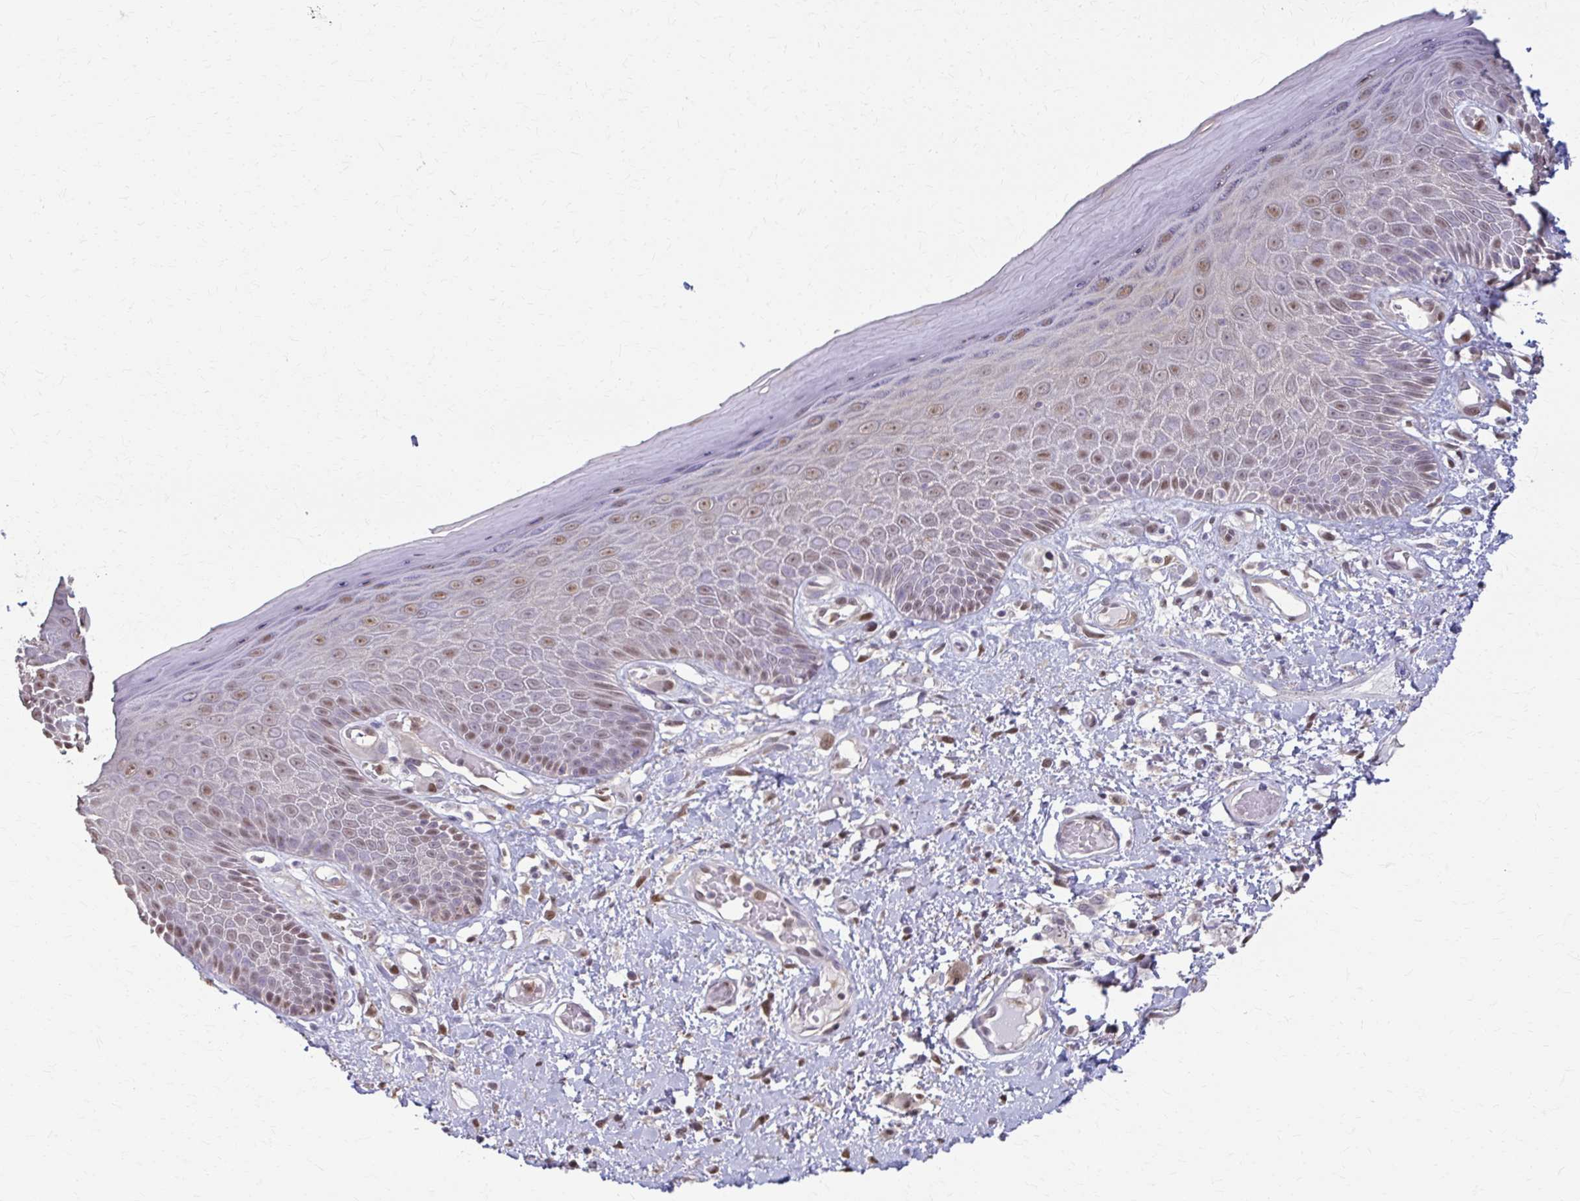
{"staining": {"intensity": "moderate", "quantity": "<25%", "location": "nuclear"}, "tissue": "skin", "cell_type": "Epidermal cells", "image_type": "normal", "snomed": [{"axis": "morphology", "description": "Normal tissue, NOS"}, {"axis": "topography", "description": "Anal"}, {"axis": "topography", "description": "Peripheral nerve tissue"}], "caption": "IHC of unremarkable human skin exhibits low levels of moderate nuclear positivity in about <25% of epidermal cells.", "gene": "ING4", "patient": {"sex": "male", "age": 78}}